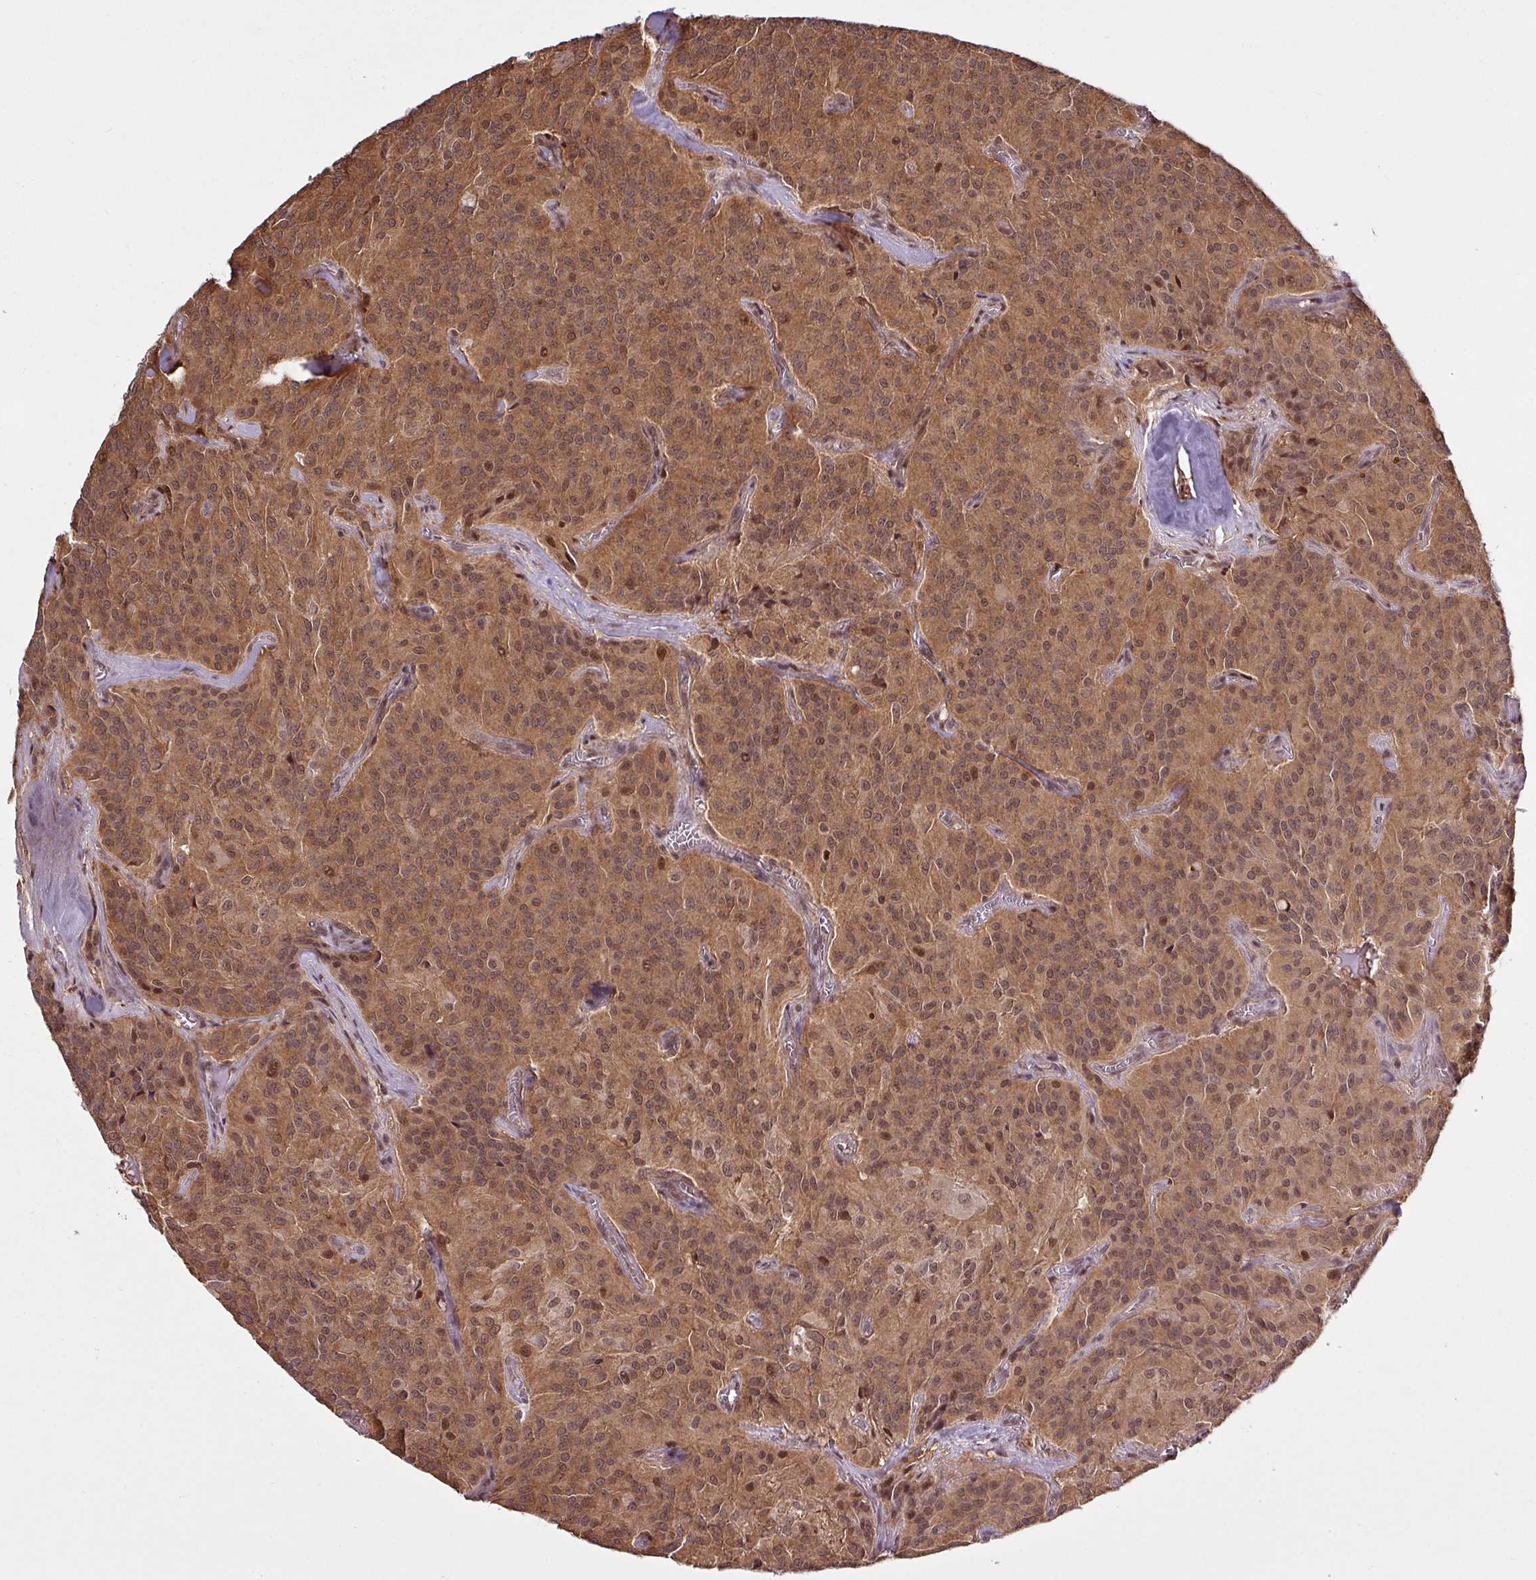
{"staining": {"intensity": "moderate", "quantity": ">75%", "location": "cytoplasmic/membranous,nuclear"}, "tissue": "glioma", "cell_type": "Tumor cells", "image_type": "cancer", "snomed": [{"axis": "morphology", "description": "Glioma, malignant, Low grade"}, {"axis": "topography", "description": "Brain"}], "caption": "A micrograph of malignant glioma (low-grade) stained for a protein displays moderate cytoplasmic/membranous and nuclear brown staining in tumor cells.", "gene": "ITPKC", "patient": {"sex": "male", "age": 42}}